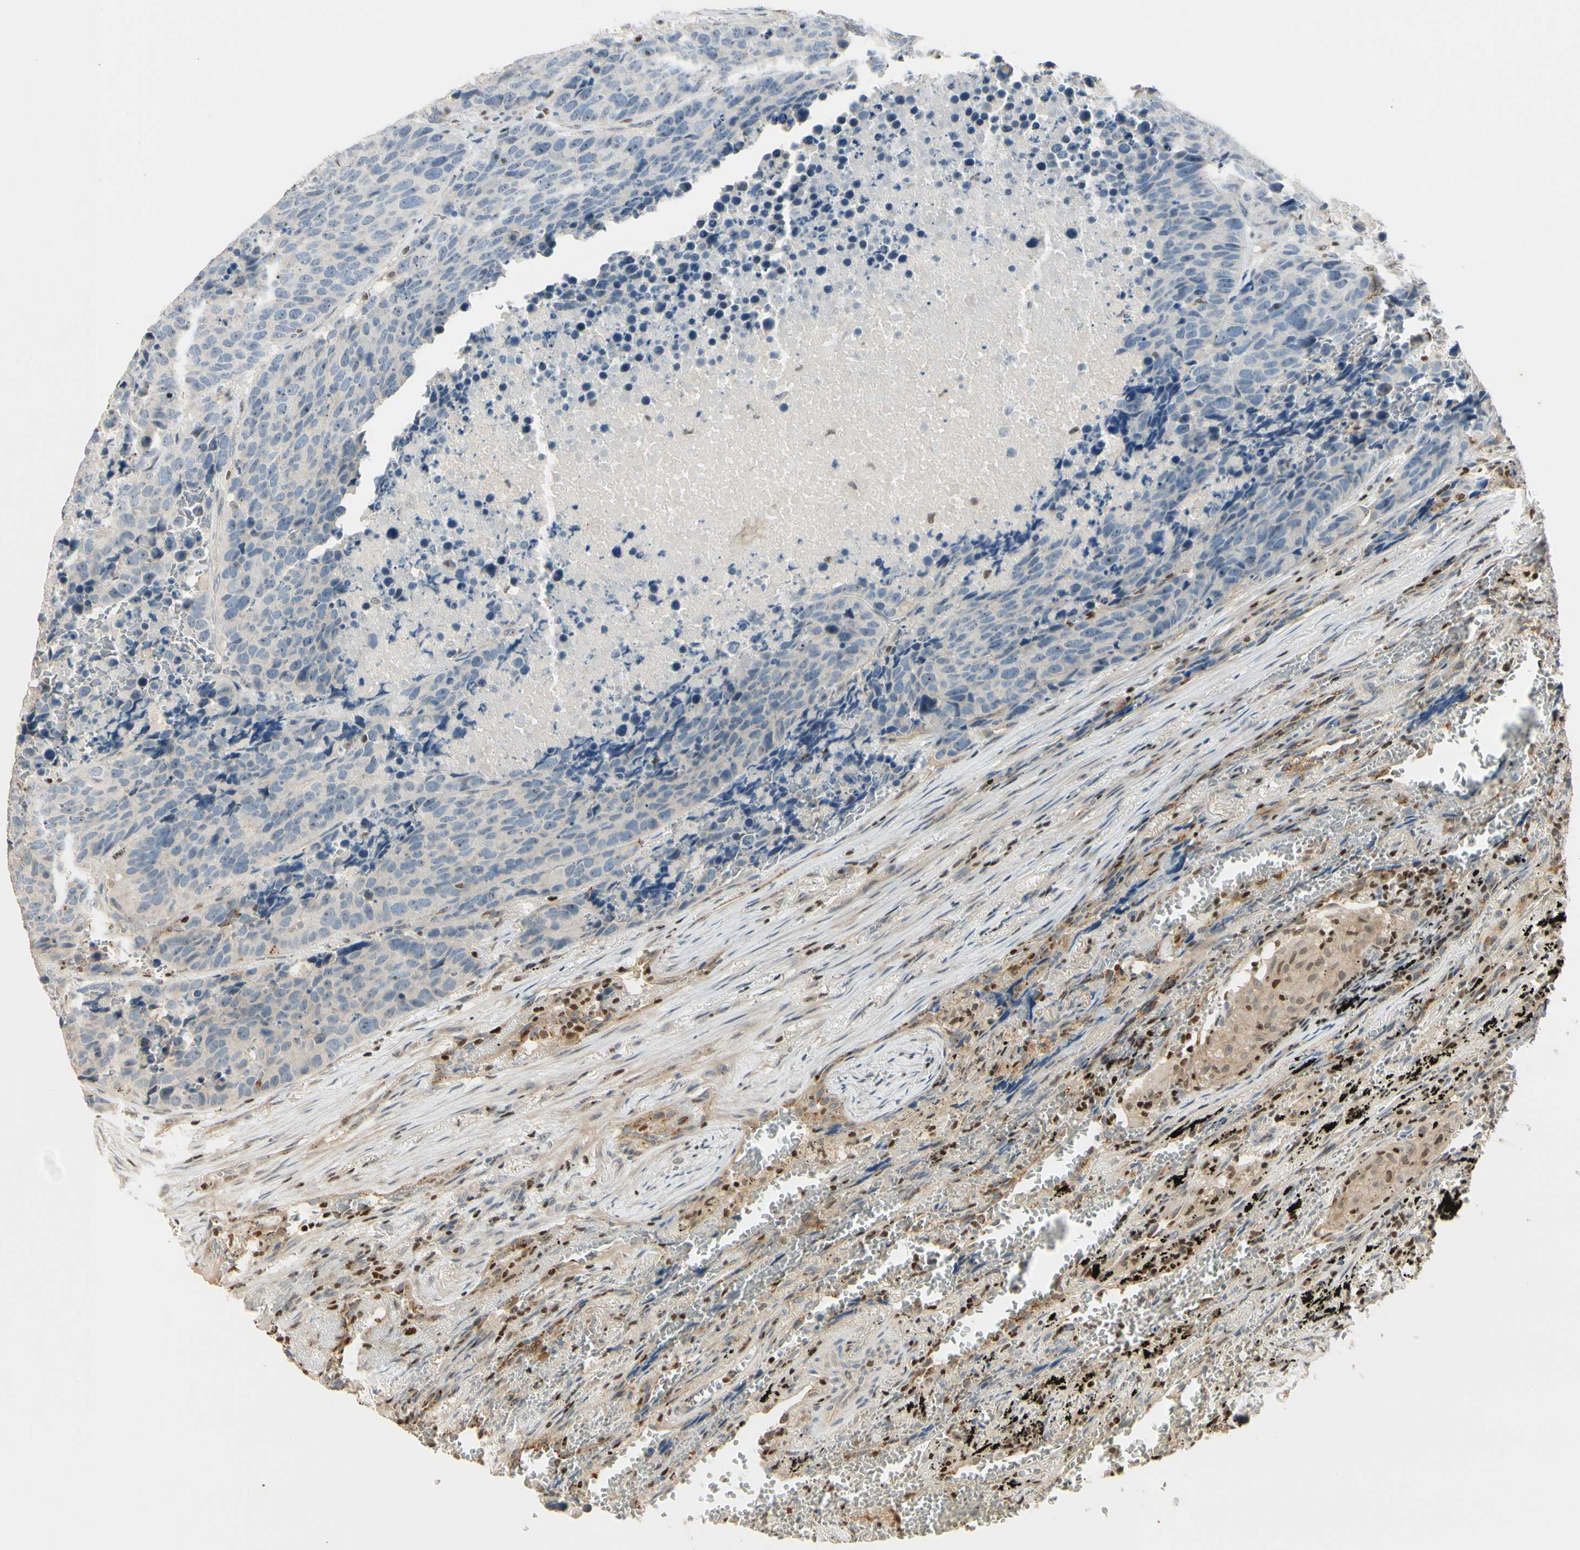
{"staining": {"intensity": "negative", "quantity": "none", "location": "none"}, "tissue": "carcinoid", "cell_type": "Tumor cells", "image_type": "cancer", "snomed": [{"axis": "morphology", "description": "Carcinoid, malignant, NOS"}, {"axis": "topography", "description": "Lung"}], "caption": "An immunohistochemistry (IHC) micrograph of carcinoid is shown. There is no staining in tumor cells of carcinoid.", "gene": "NFYA", "patient": {"sex": "male", "age": 60}}